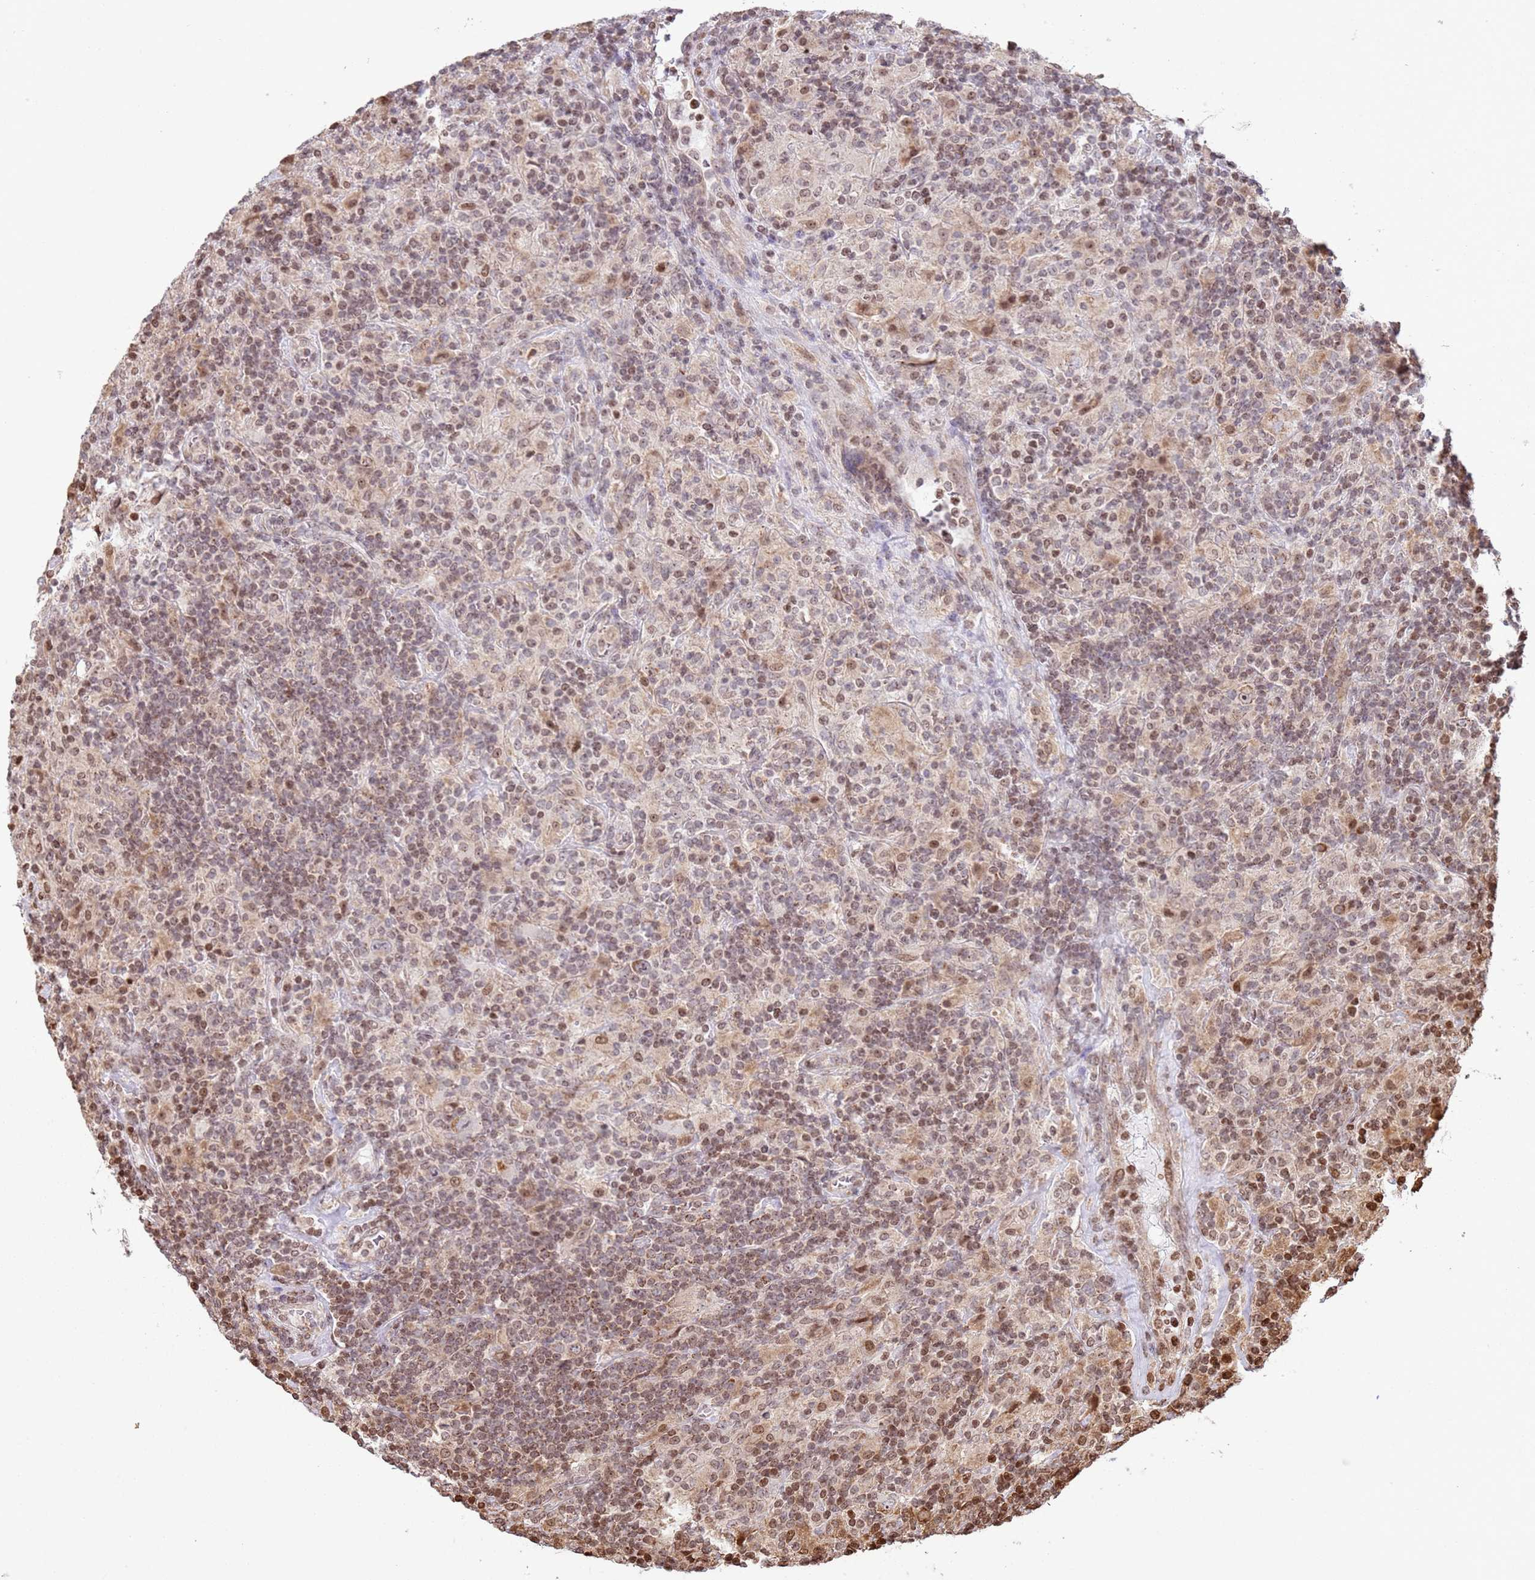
{"staining": {"intensity": "weak", "quantity": "25%-75%", "location": "cytoplasmic/membranous,nuclear"}, "tissue": "lymphoma", "cell_type": "Tumor cells", "image_type": "cancer", "snomed": [{"axis": "morphology", "description": "Hodgkin's disease, NOS"}, {"axis": "topography", "description": "Lymph node"}], "caption": "Immunohistochemistry (DAB (3,3'-diaminobenzidine)) staining of lymphoma exhibits weak cytoplasmic/membranous and nuclear protein expression in about 25%-75% of tumor cells. The protein is shown in brown color, while the nuclei are stained blue.", "gene": "SCAF1", "patient": {"sex": "male", "age": 70}}